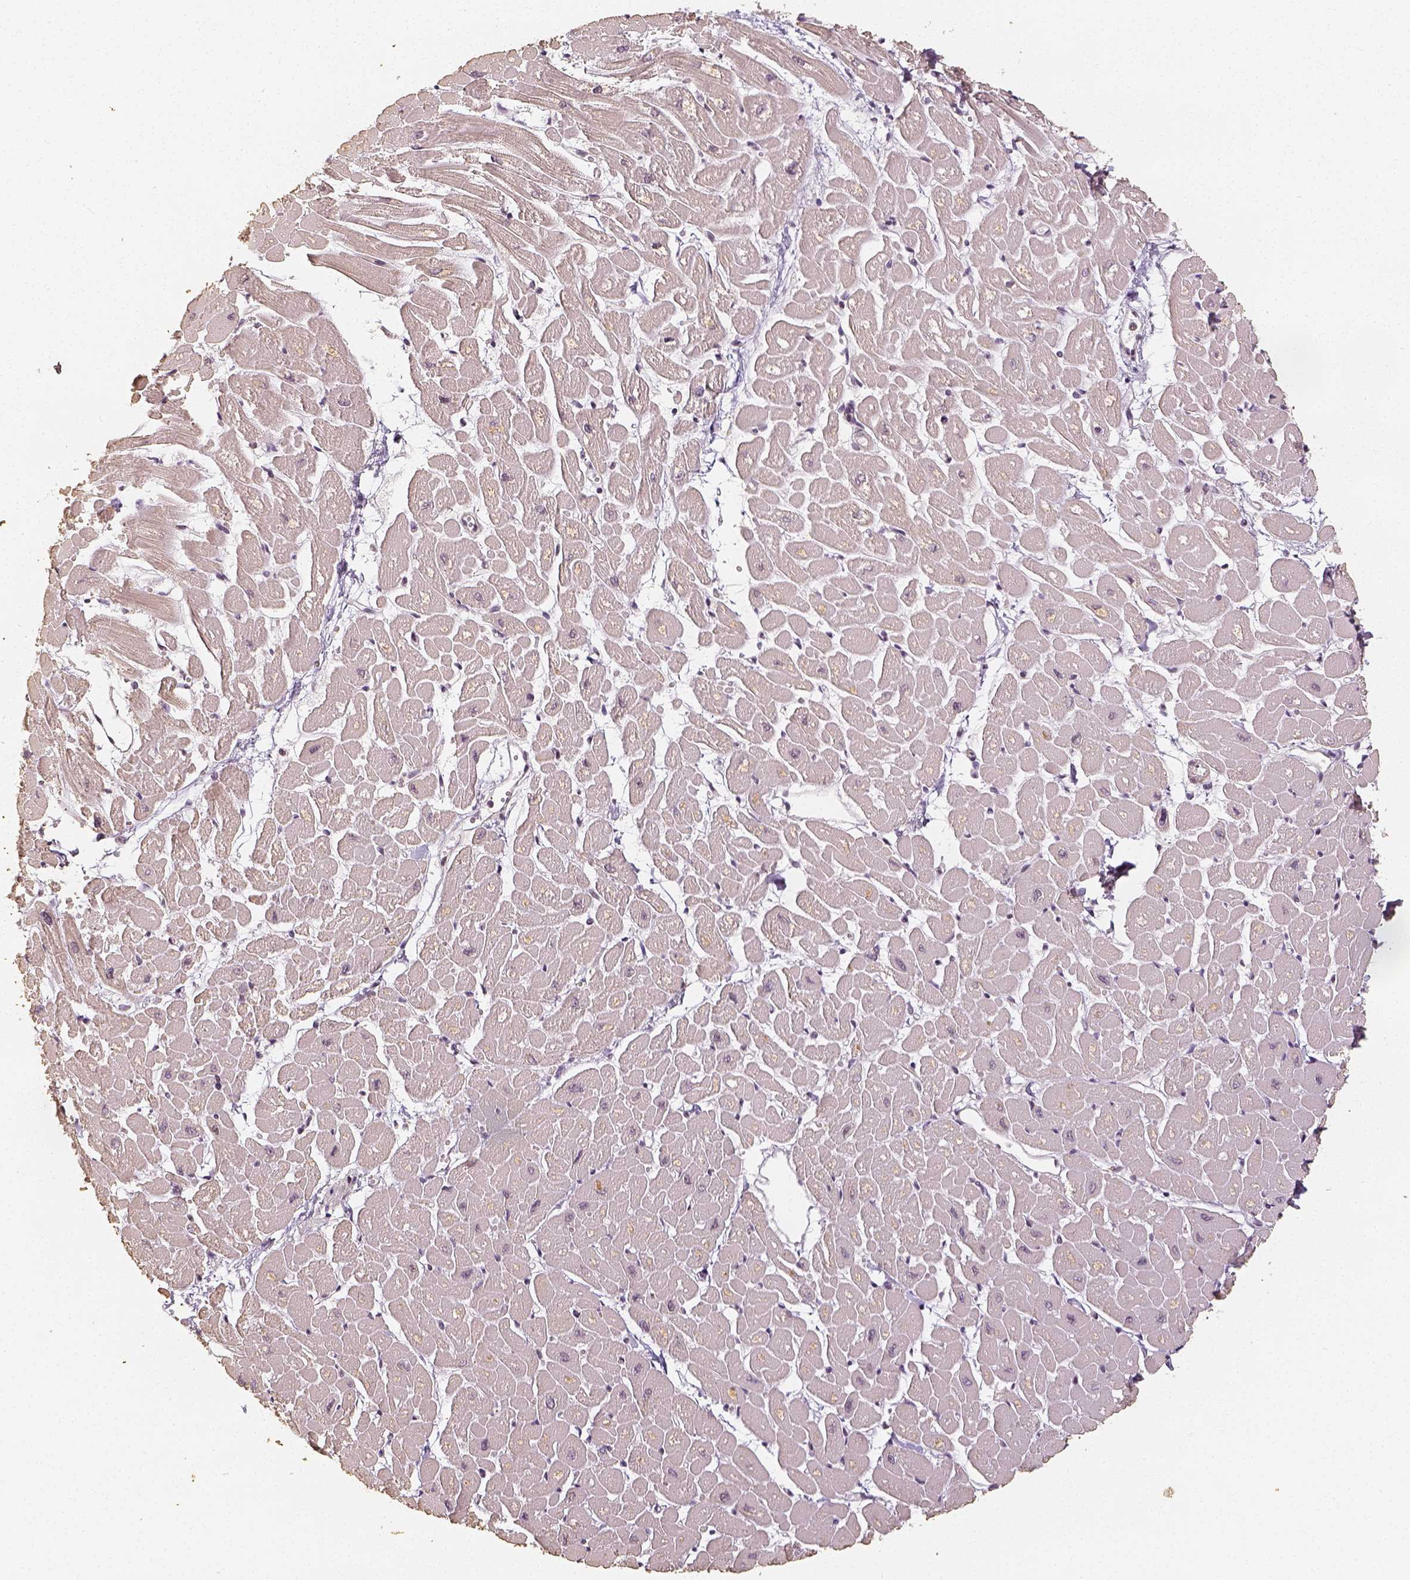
{"staining": {"intensity": "negative", "quantity": "none", "location": "none"}, "tissue": "heart muscle", "cell_type": "Cardiomyocytes", "image_type": "normal", "snomed": [{"axis": "morphology", "description": "Normal tissue, NOS"}, {"axis": "topography", "description": "Heart"}], "caption": "IHC image of normal heart muscle: human heart muscle stained with DAB (3,3'-diaminobenzidine) demonstrates no significant protein expression in cardiomyocytes.", "gene": "HDAC1", "patient": {"sex": "male", "age": 57}}